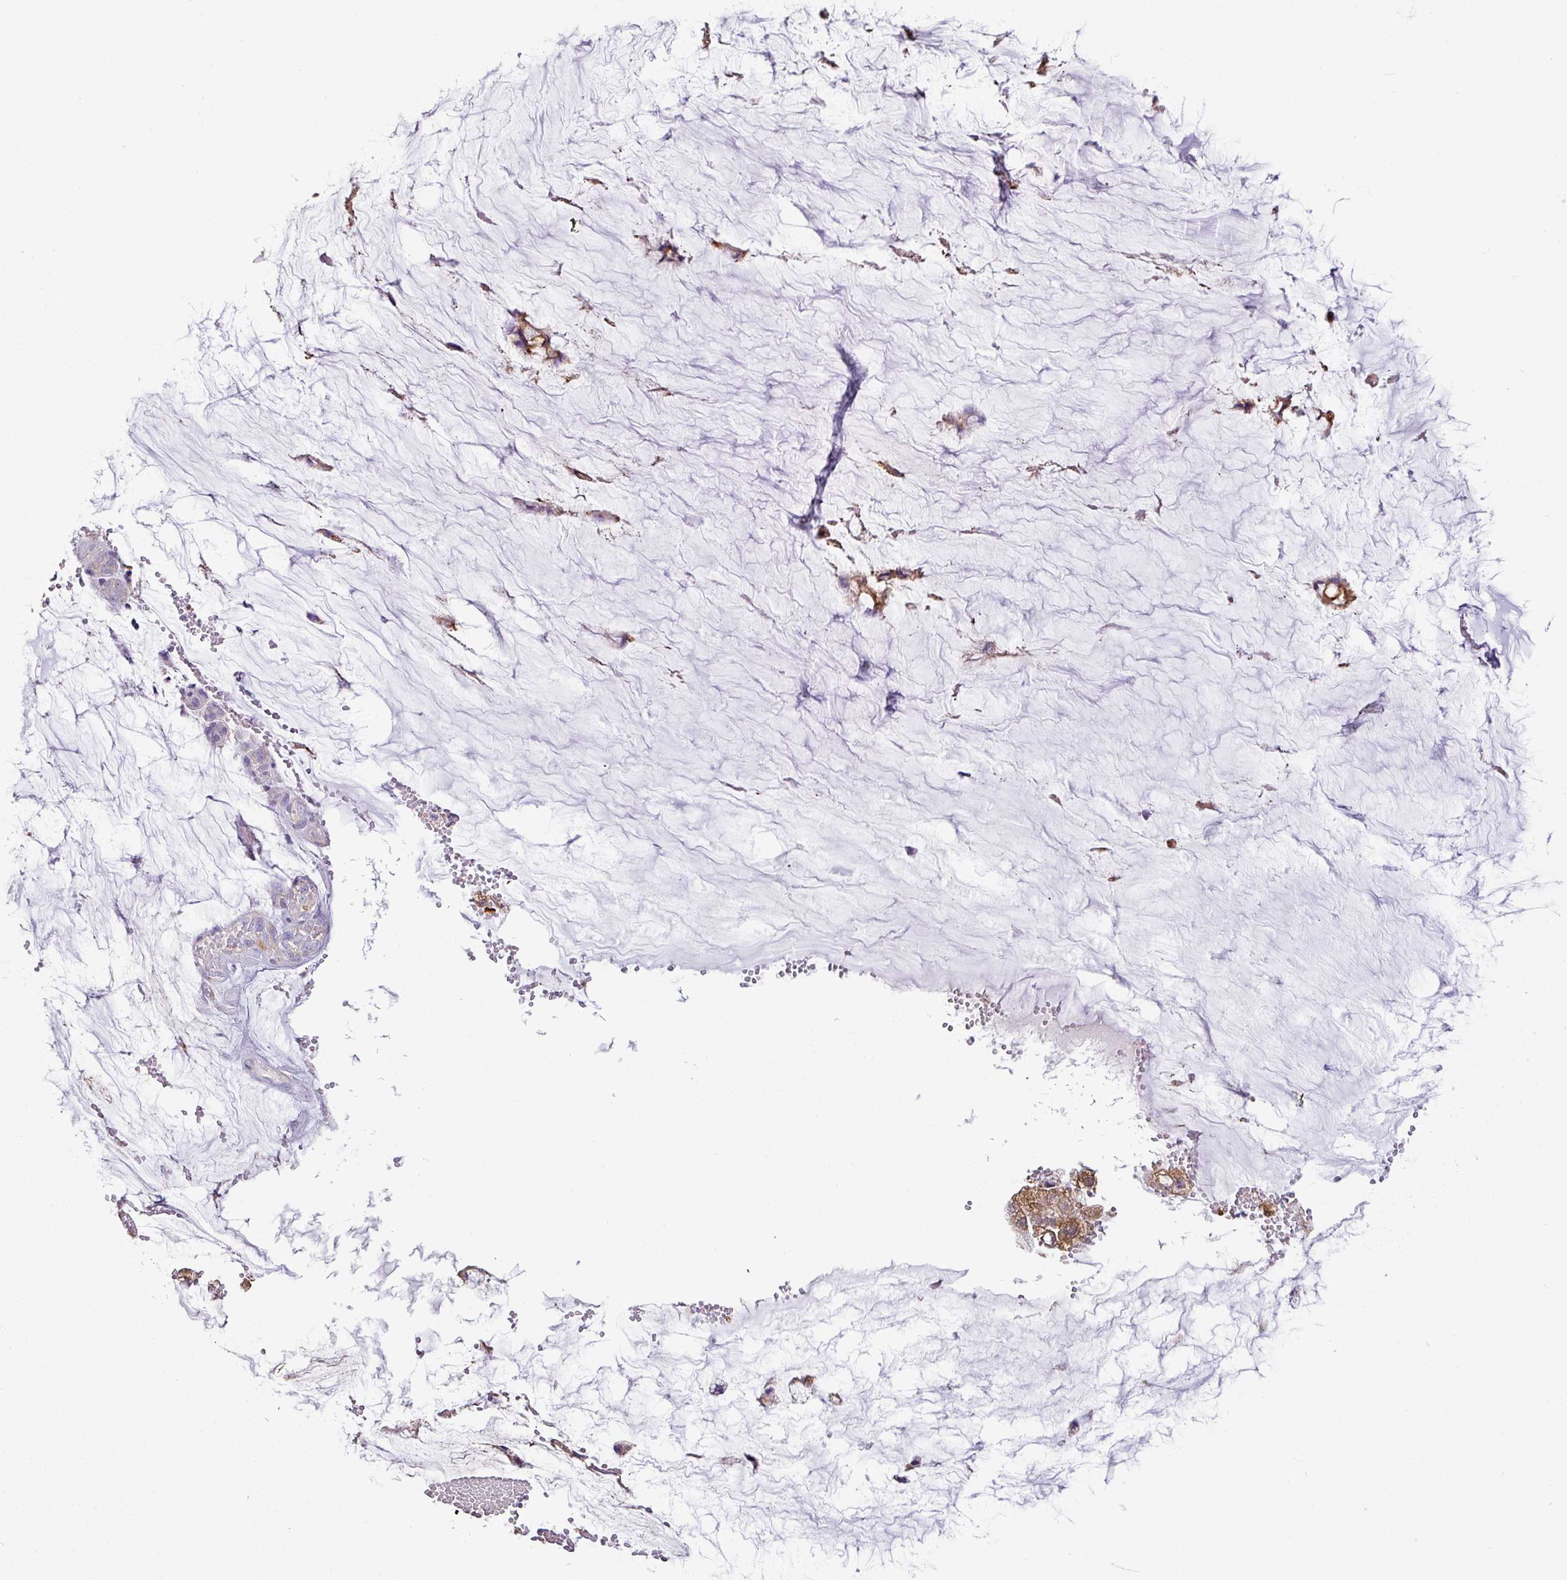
{"staining": {"intensity": "moderate", "quantity": "25%-75%", "location": "cytoplasmic/membranous"}, "tissue": "ovarian cancer", "cell_type": "Tumor cells", "image_type": "cancer", "snomed": [{"axis": "morphology", "description": "Cystadenocarcinoma, mucinous, NOS"}, {"axis": "topography", "description": "Ovary"}], "caption": "The photomicrograph displays immunohistochemical staining of ovarian cancer (mucinous cystadenocarcinoma). There is moderate cytoplasmic/membranous positivity is seen in about 25%-75% of tumor cells. (Brightfield microscopy of DAB IHC at high magnification).", "gene": "XNDC1N", "patient": {"sex": "female", "age": 39}}